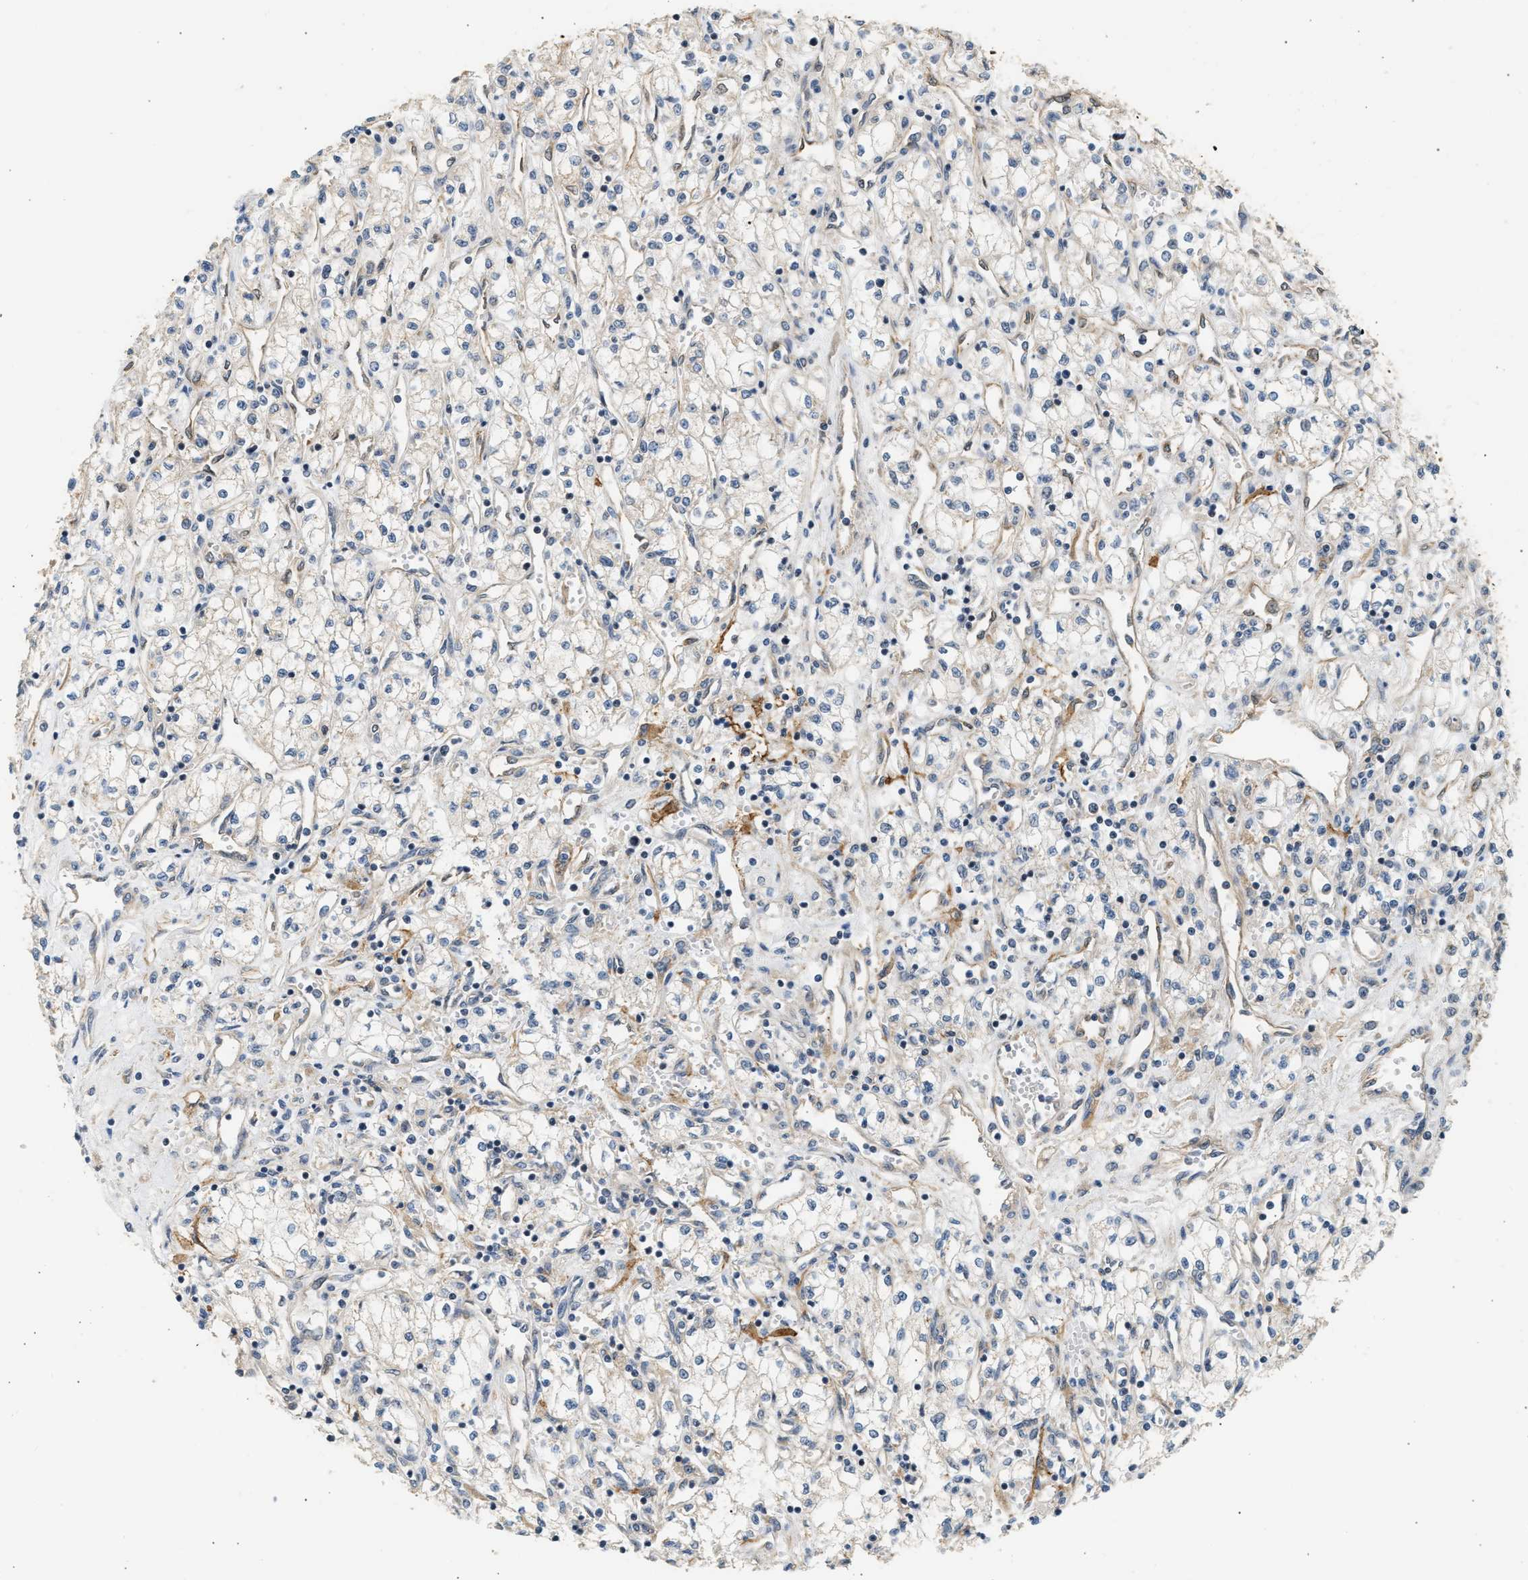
{"staining": {"intensity": "weak", "quantity": ">75%", "location": "cytoplasmic/membranous"}, "tissue": "renal cancer", "cell_type": "Tumor cells", "image_type": "cancer", "snomed": [{"axis": "morphology", "description": "Adenocarcinoma, NOS"}, {"axis": "topography", "description": "Kidney"}], "caption": "Tumor cells display low levels of weak cytoplasmic/membranous positivity in approximately >75% of cells in human renal cancer (adenocarcinoma). The staining was performed using DAB, with brown indicating positive protein expression. Nuclei are stained blue with hematoxylin.", "gene": "WDR31", "patient": {"sex": "male", "age": 59}}